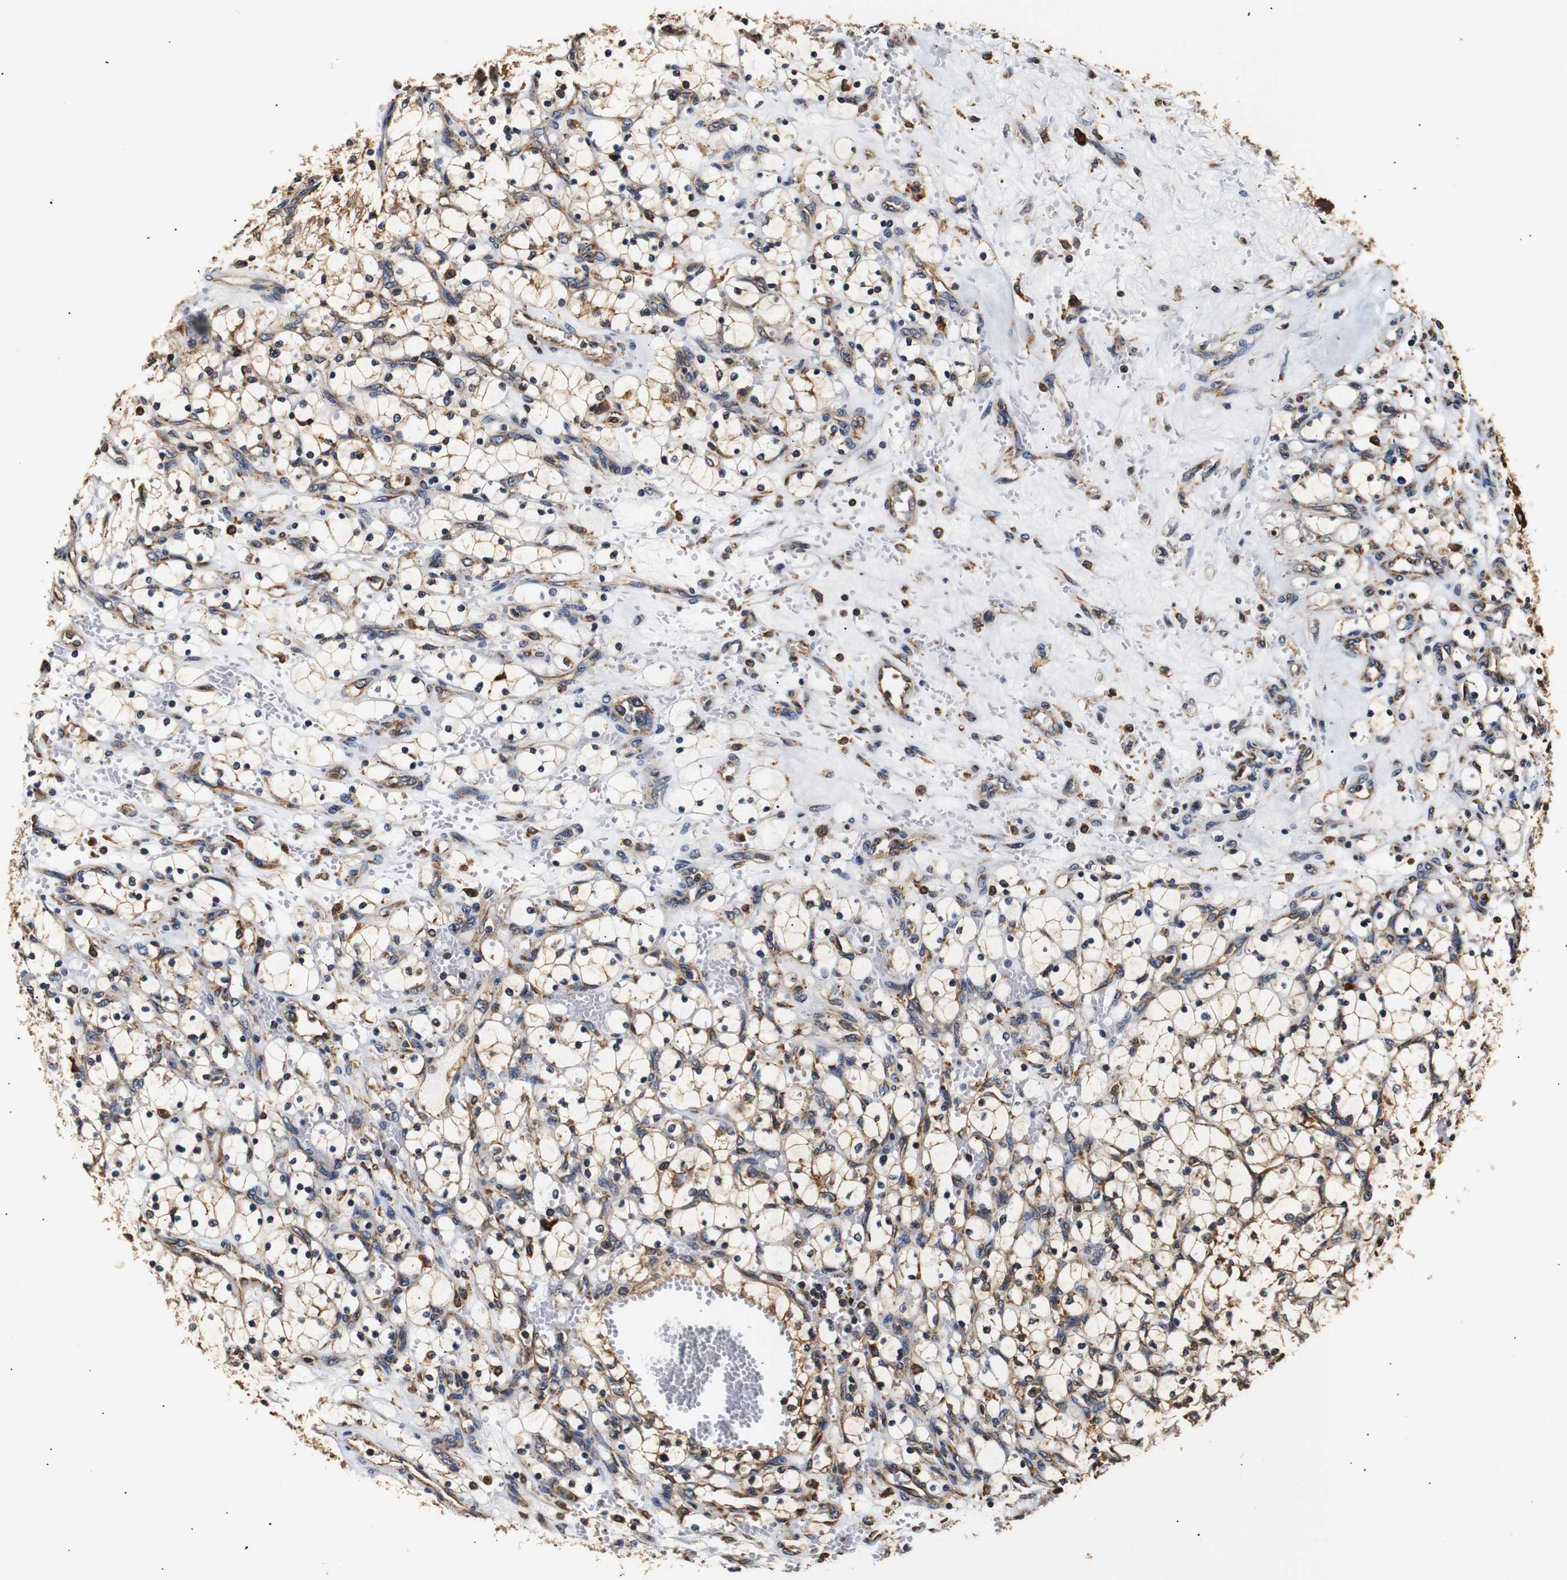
{"staining": {"intensity": "weak", "quantity": ">75%", "location": "cytoplasmic/membranous"}, "tissue": "renal cancer", "cell_type": "Tumor cells", "image_type": "cancer", "snomed": [{"axis": "morphology", "description": "Adenocarcinoma, NOS"}, {"axis": "topography", "description": "Kidney"}], "caption": "Immunohistochemistry (DAB (3,3'-diaminobenzidine)) staining of renal adenocarcinoma reveals weak cytoplasmic/membranous protein expression in approximately >75% of tumor cells.", "gene": "HHIP", "patient": {"sex": "female", "age": 69}}